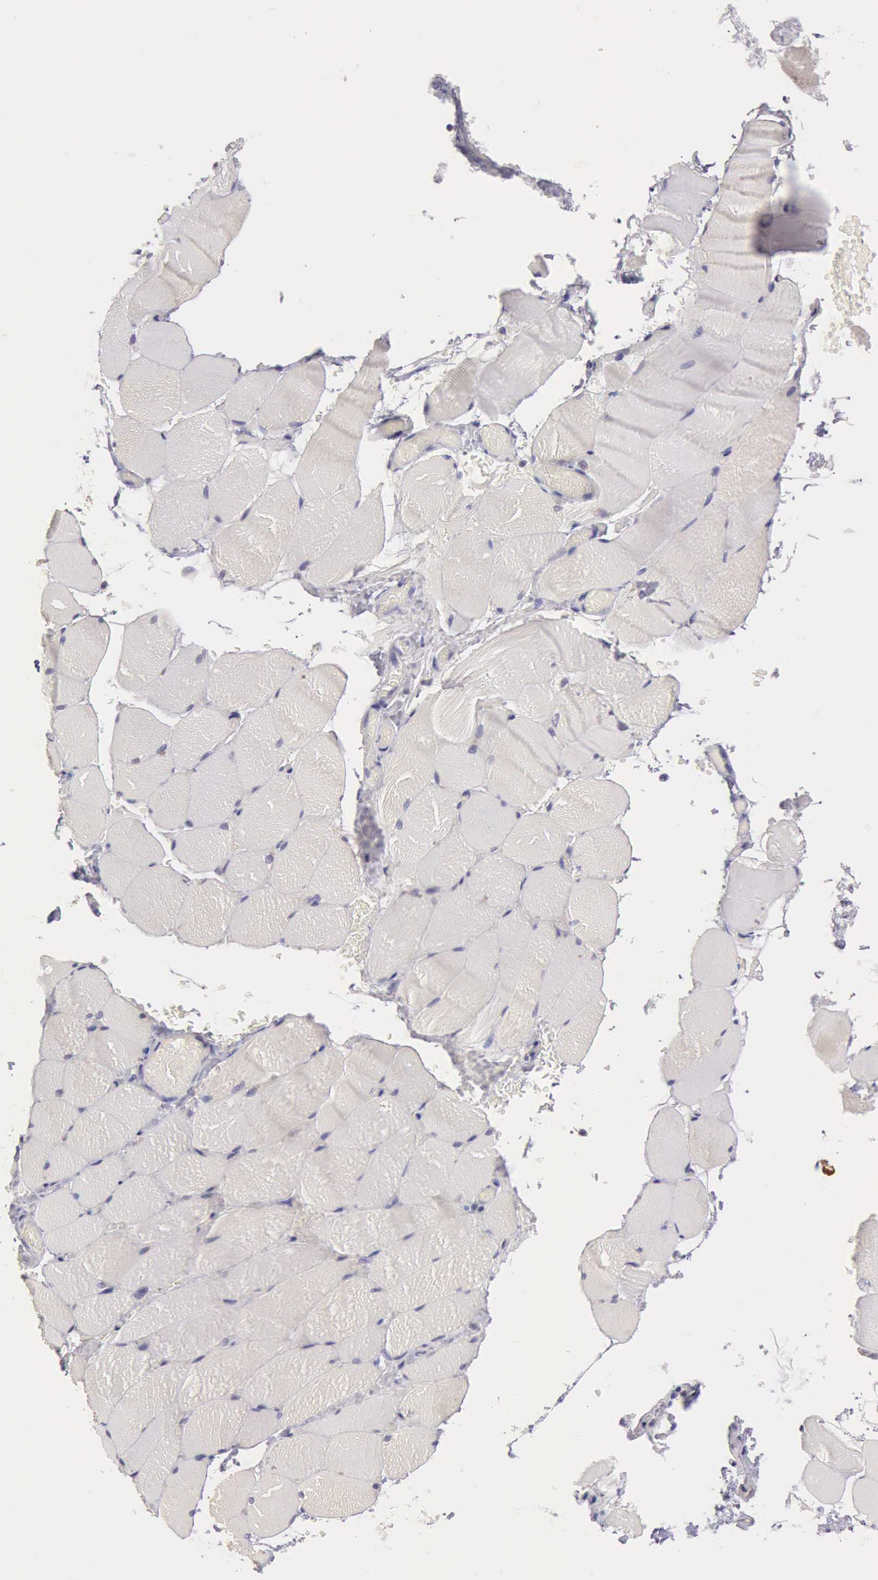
{"staining": {"intensity": "negative", "quantity": "none", "location": "none"}, "tissue": "skeletal muscle", "cell_type": "Myocytes", "image_type": "normal", "snomed": [{"axis": "morphology", "description": "Normal tissue, NOS"}, {"axis": "topography", "description": "Skeletal muscle"}, {"axis": "topography", "description": "Soft tissue"}], "caption": "This is an immunohistochemistry photomicrograph of unremarkable human skeletal muscle. There is no staining in myocytes.", "gene": "KCND1", "patient": {"sex": "female", "age": 58}}